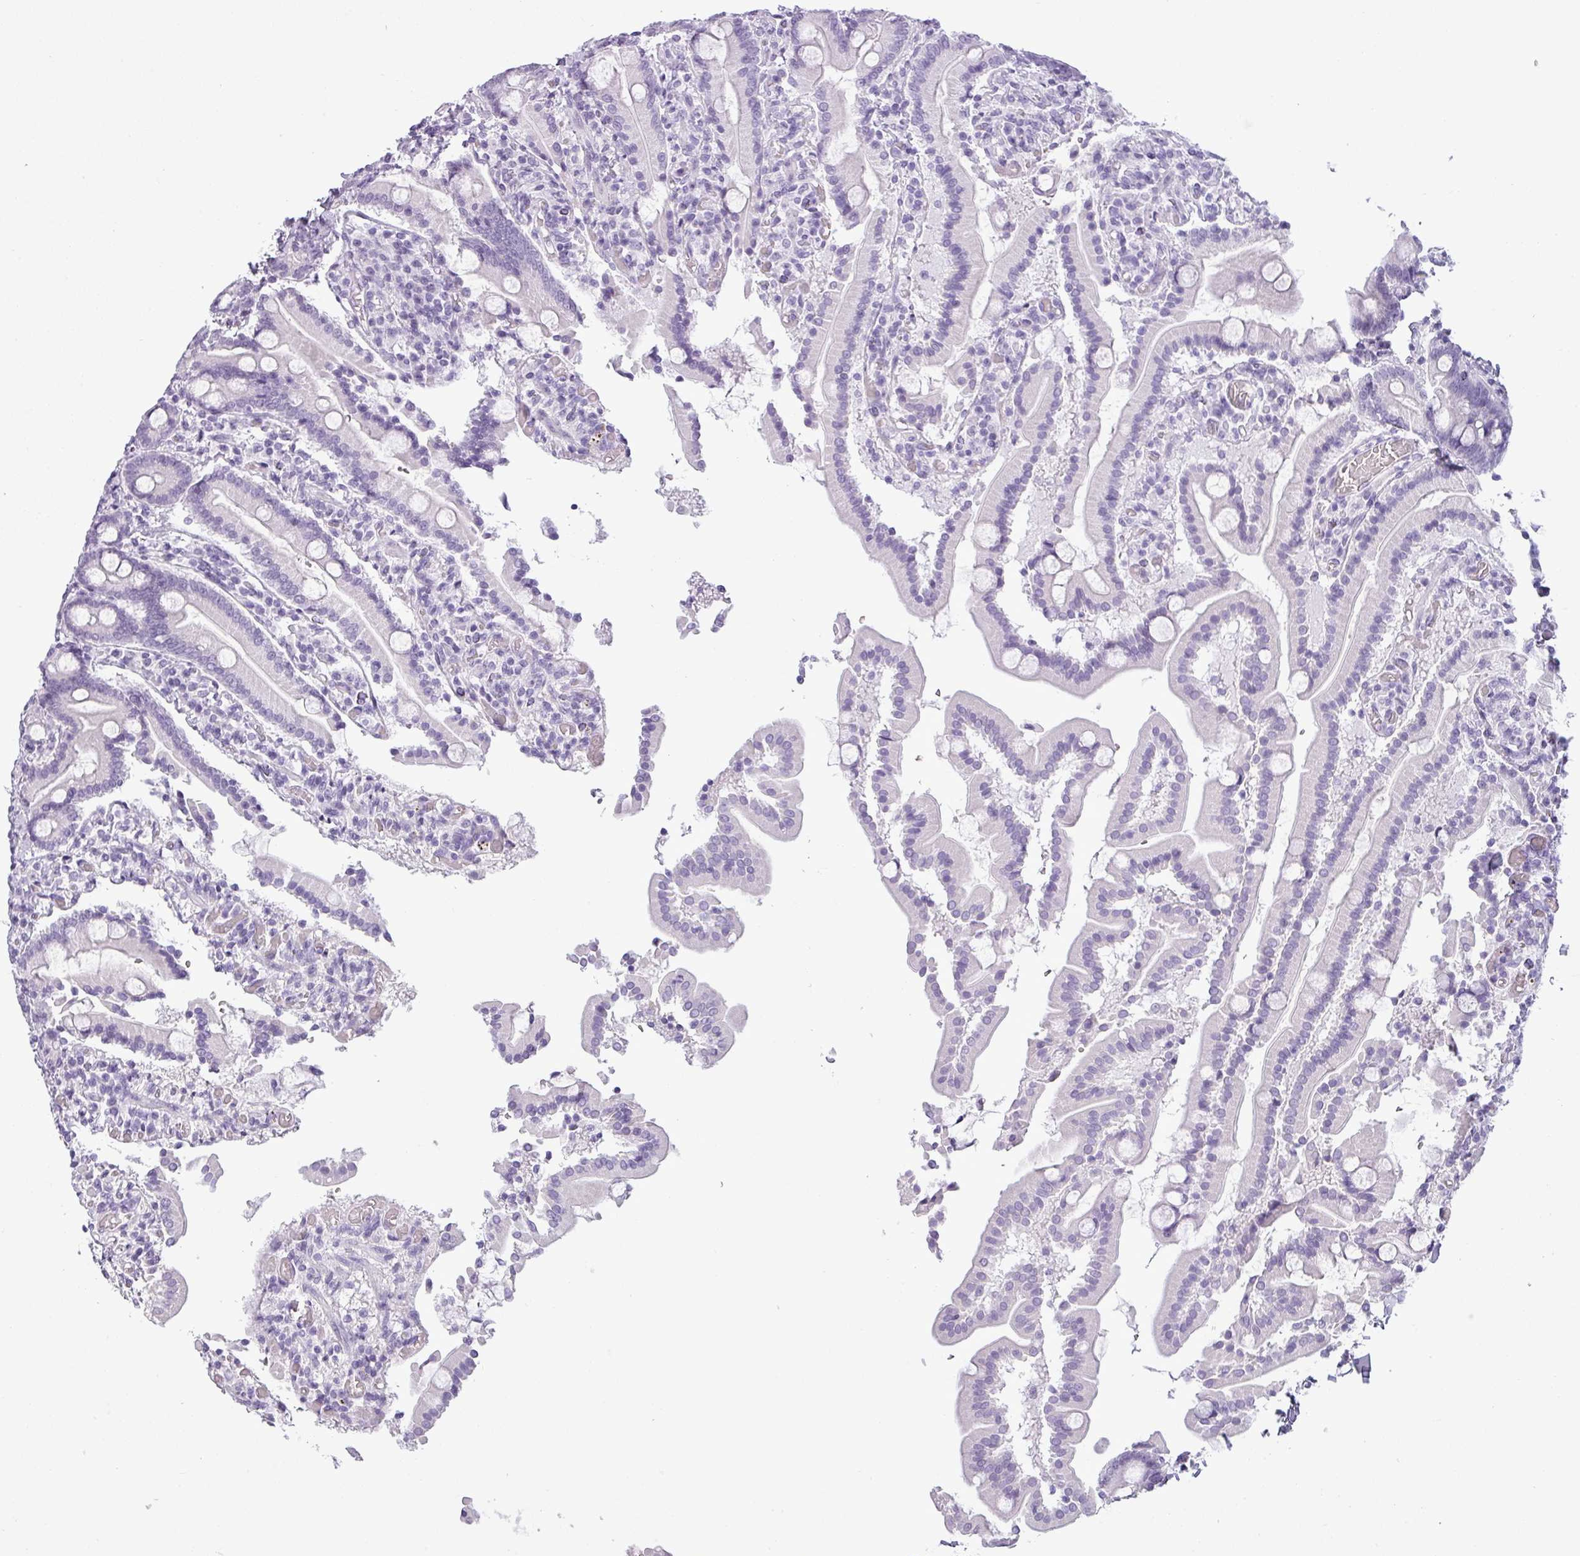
{"staining": {"intensity": "negative", "quantity": "none", "location": "none"}, "tissue": "duodenum", "cell_type": "Glandular cells", "image_type": "normal", "snomed": [{"axis": "morphology", "description": "Normal tissue, NOS"}, {"axis": "topography", "description": "Duodenum"}], "caption": "Immunohistochemistry histopathology image of normal human duodenum stained for a protein (brown), which demonstrates no staining in glandular cells. (DAB IHC with hematoxylin counter stain).", "gene": "CDH16", "patient": {"sex": "male", "age": 55}}